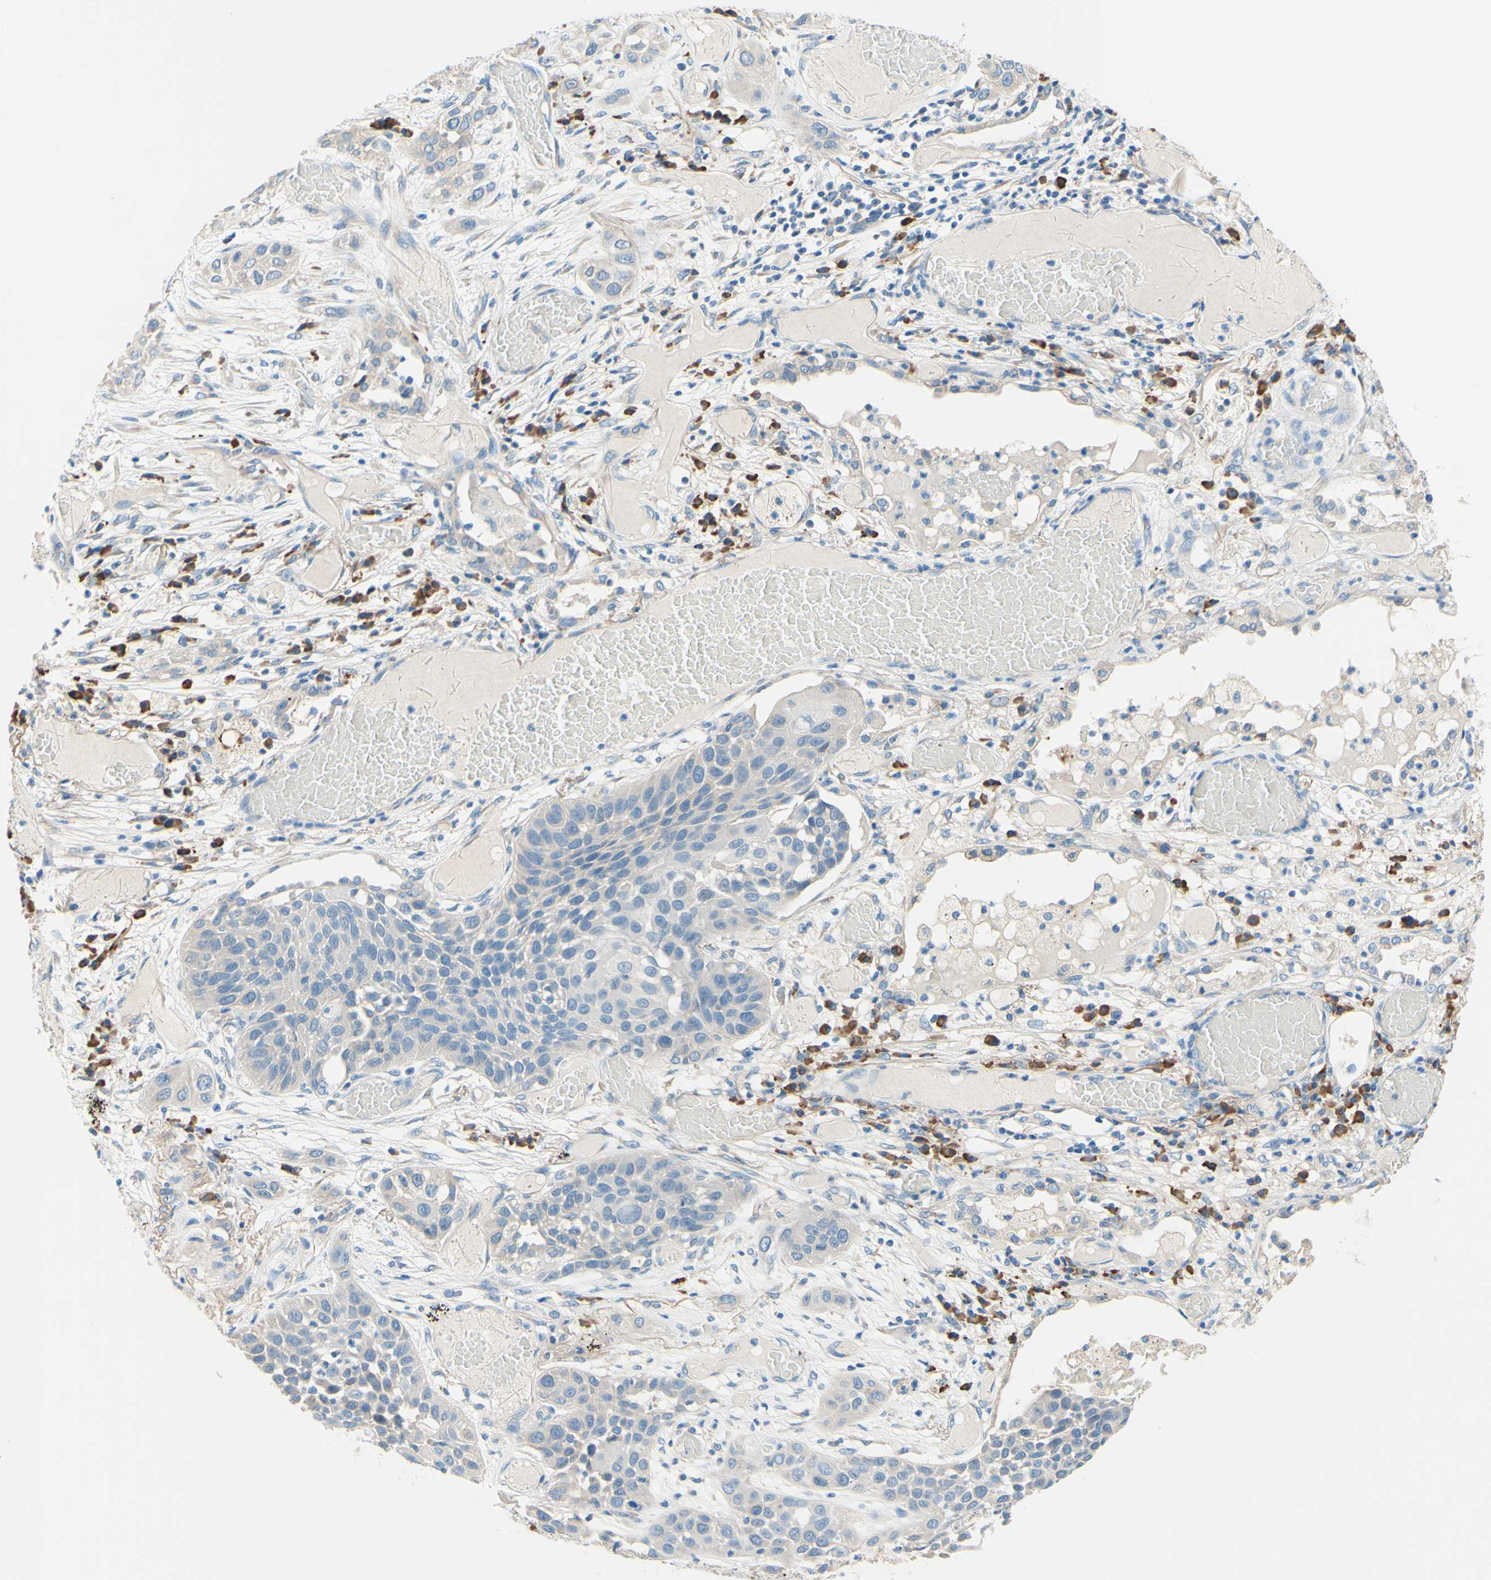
{"staining": {"intensity": "negative", "quantity": "none", "location": "none"}, "tissue": "lung cancer", "cell_type": "Tumor cells", "image_type": "cancer", "snomed": [{"axis": "morphology", "description": "Squamous cell carcinoma, NOS"}, {"axis": "topography", "description": "Lung"}], "caption": "The image displays no staining of tumor cells in squamous cell carcinoma (lung). (DAB (3,3'-diaminobenzidine) immunohistochemistry with hematoxylin counter stain).", "gene": "PASD1", "patient": {"sex": "male", "age": 71}}